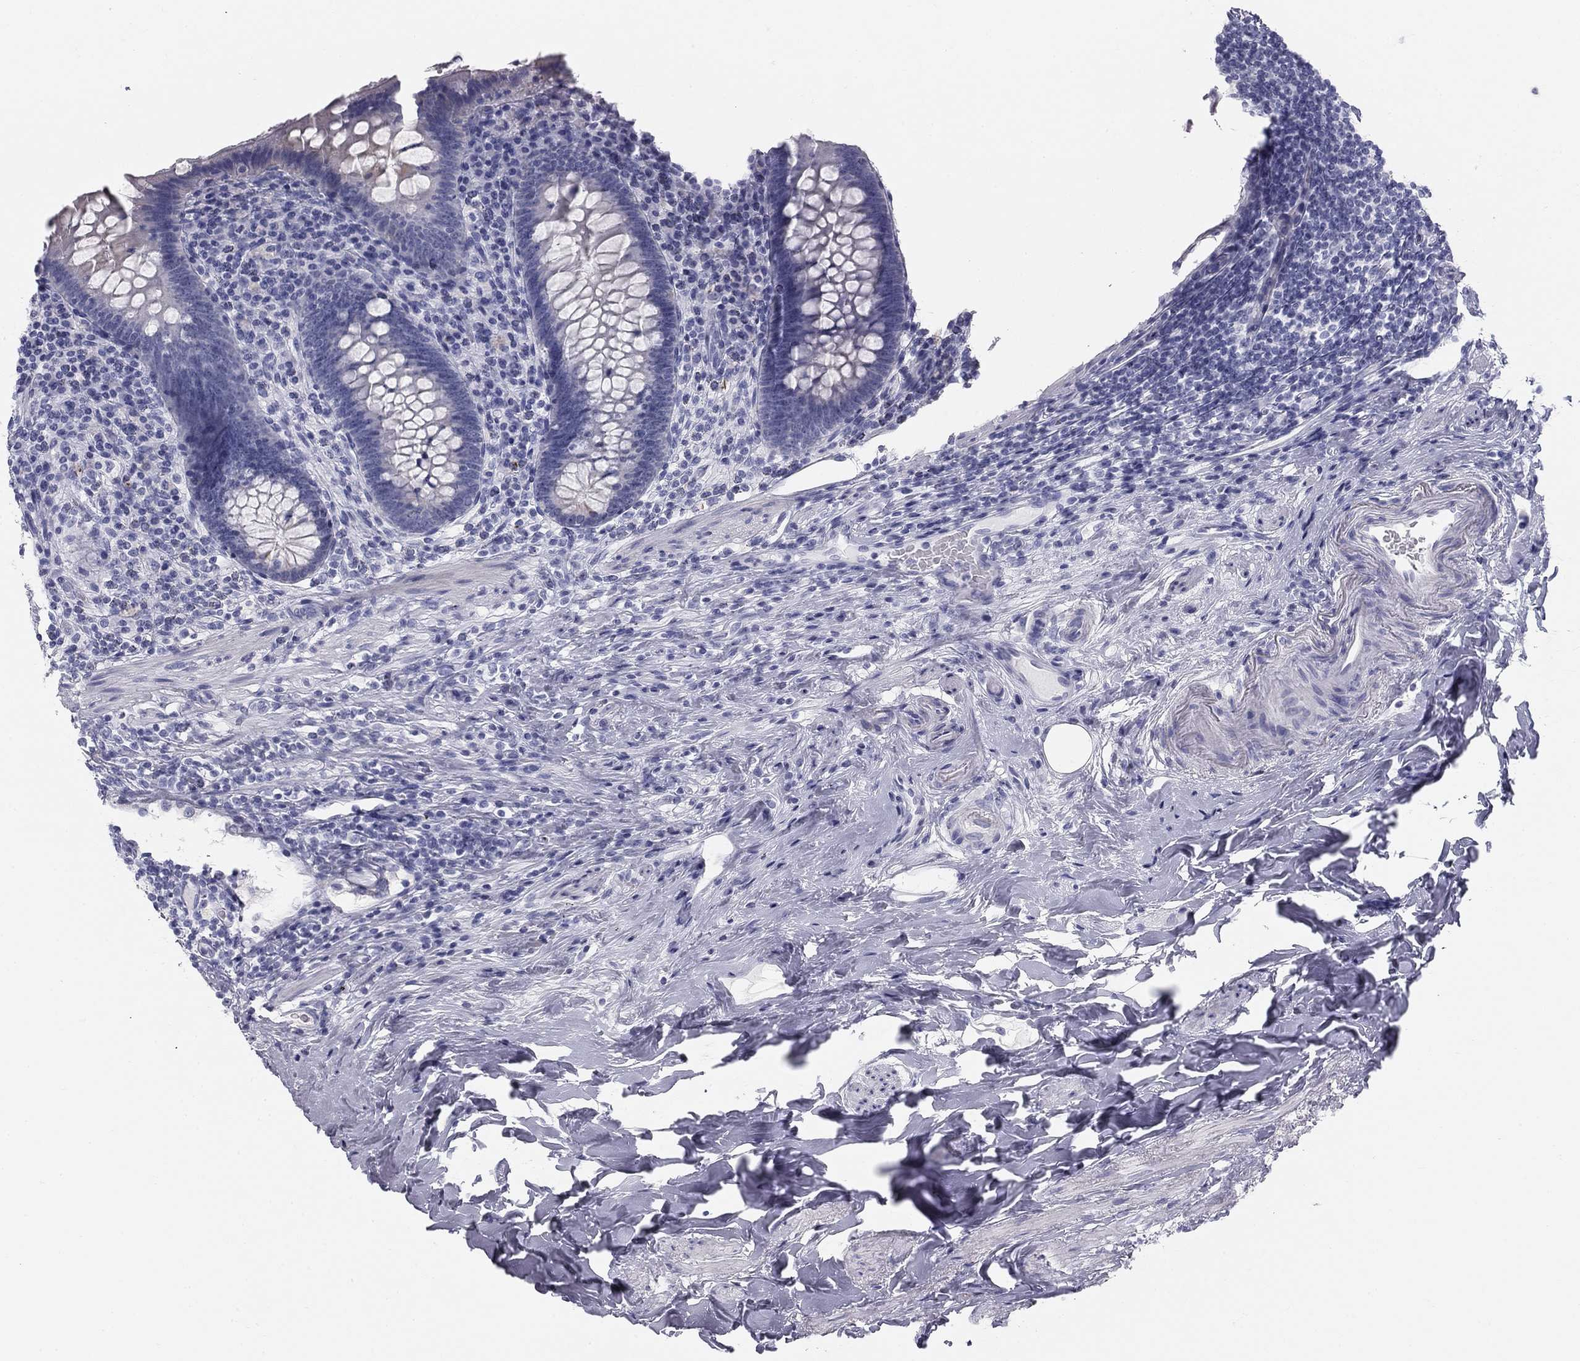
{"staining": {"intensity": "moderate", "quantity": "<25%", "location": "cytoplasmic/membranous"}, "tissue": "appendix", "cell_type": "Glandular cells", "image_type": "normal", "snomed": [{"axis": "morphology", "description": "Normal tissue, NOS"}, {"axis": "topography", "description": "Appendix"}], "caption": "Moderate cytoplasmic/membranous protein staining is present in about <25% of glandular cells in appendix. (Stains: DAB in brown, nuclei in blue, Microscopy: brightfield microscopy at high magnification).", "gene": "SULT2B1", "patient": {"sex": "male", "age": 47}}